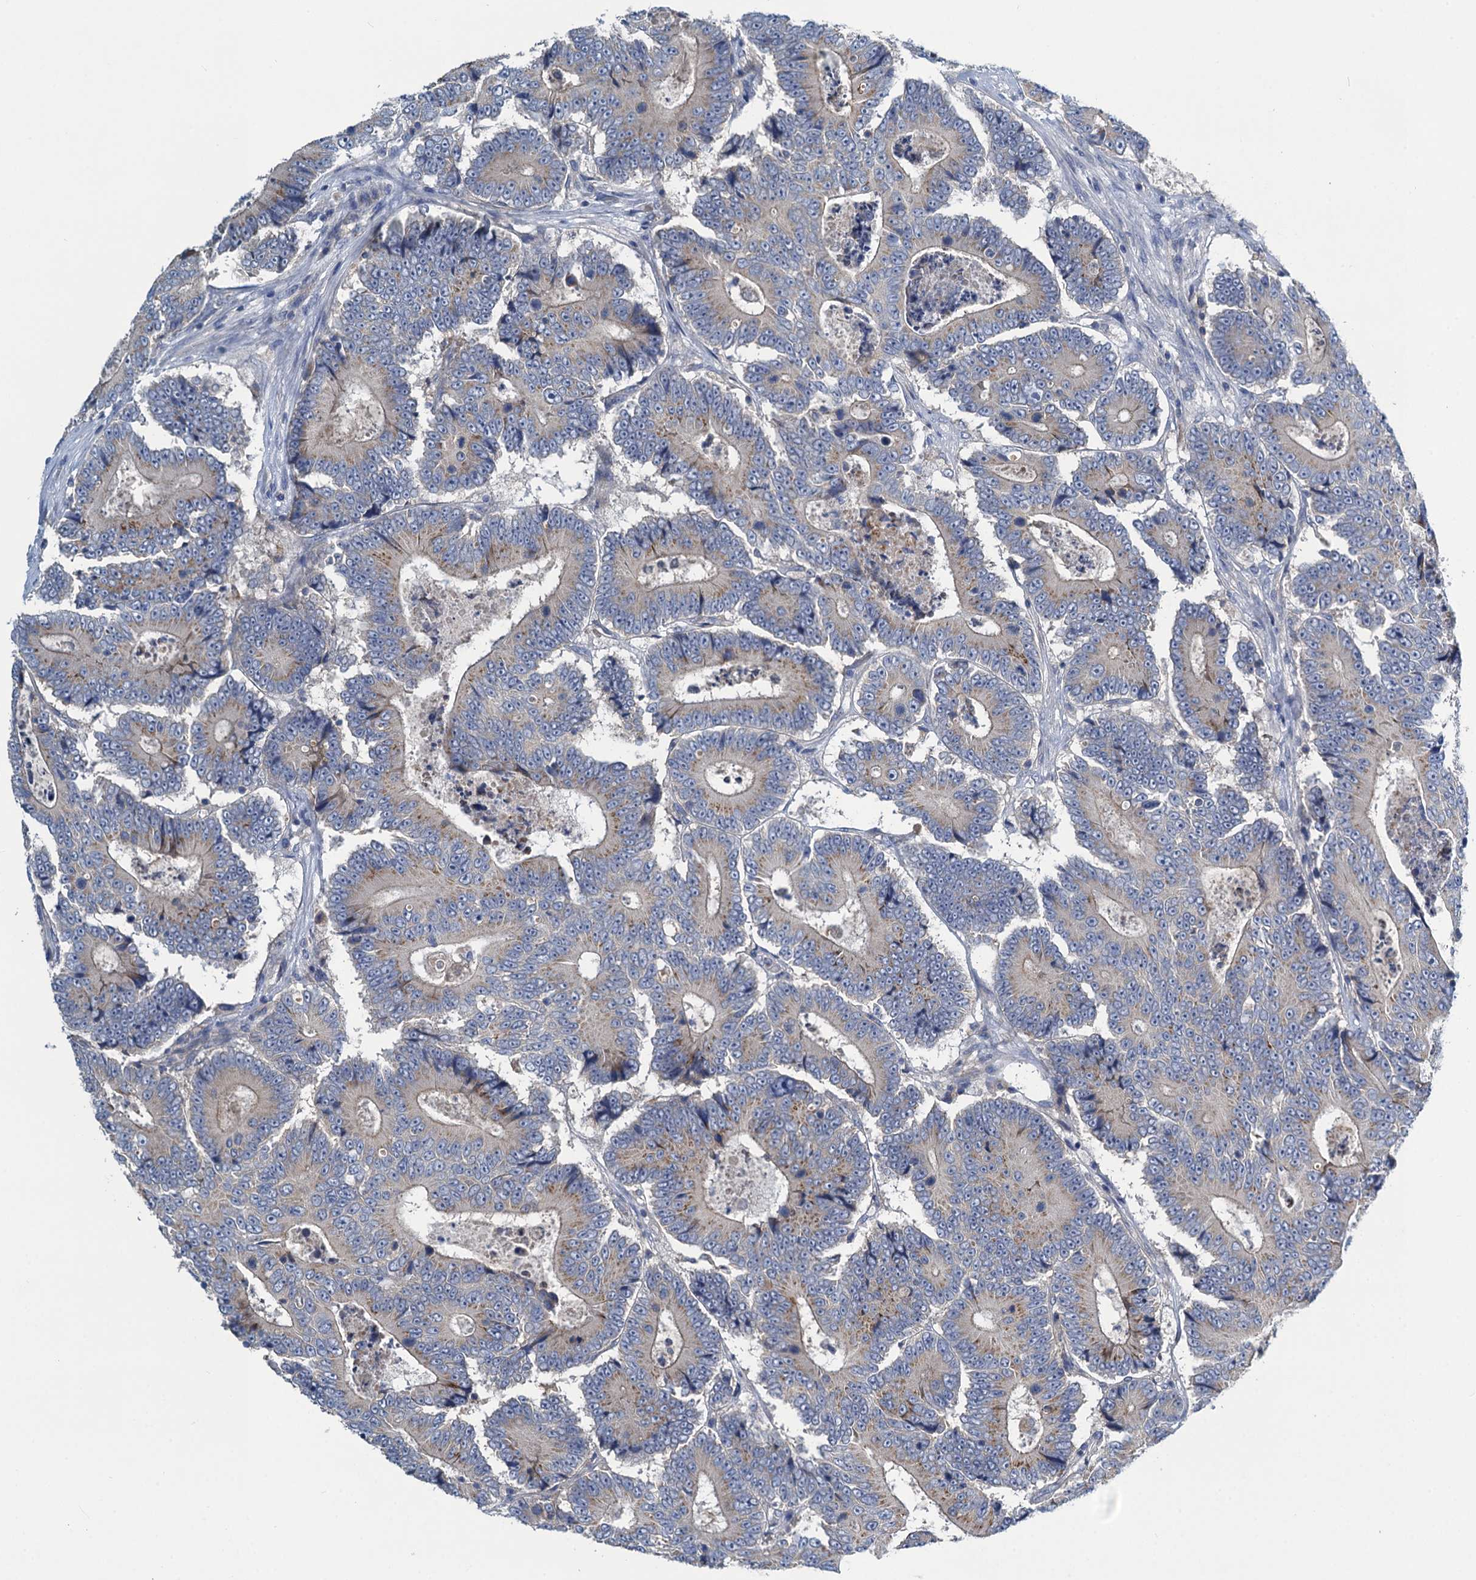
{"staining": {"intensity": "weak", "quantity": "<25%", "location": "cytoplasmic/membranous"}, "tissue": "colorectal cancer", "cell_type": "Tumor cells", "image_type": "cancer", "snomed": [{"axis": "morphology", "description": "Adenocarcinoma, NOS"}, {"axis": "topography", "description": "Colon"}], "caption": "The micrograph displays no significant positivity in tumor cells of colorectal adenocarcinoma.", "gene": "SNAP29", "patient": {"sex": "male", "age": 83}}